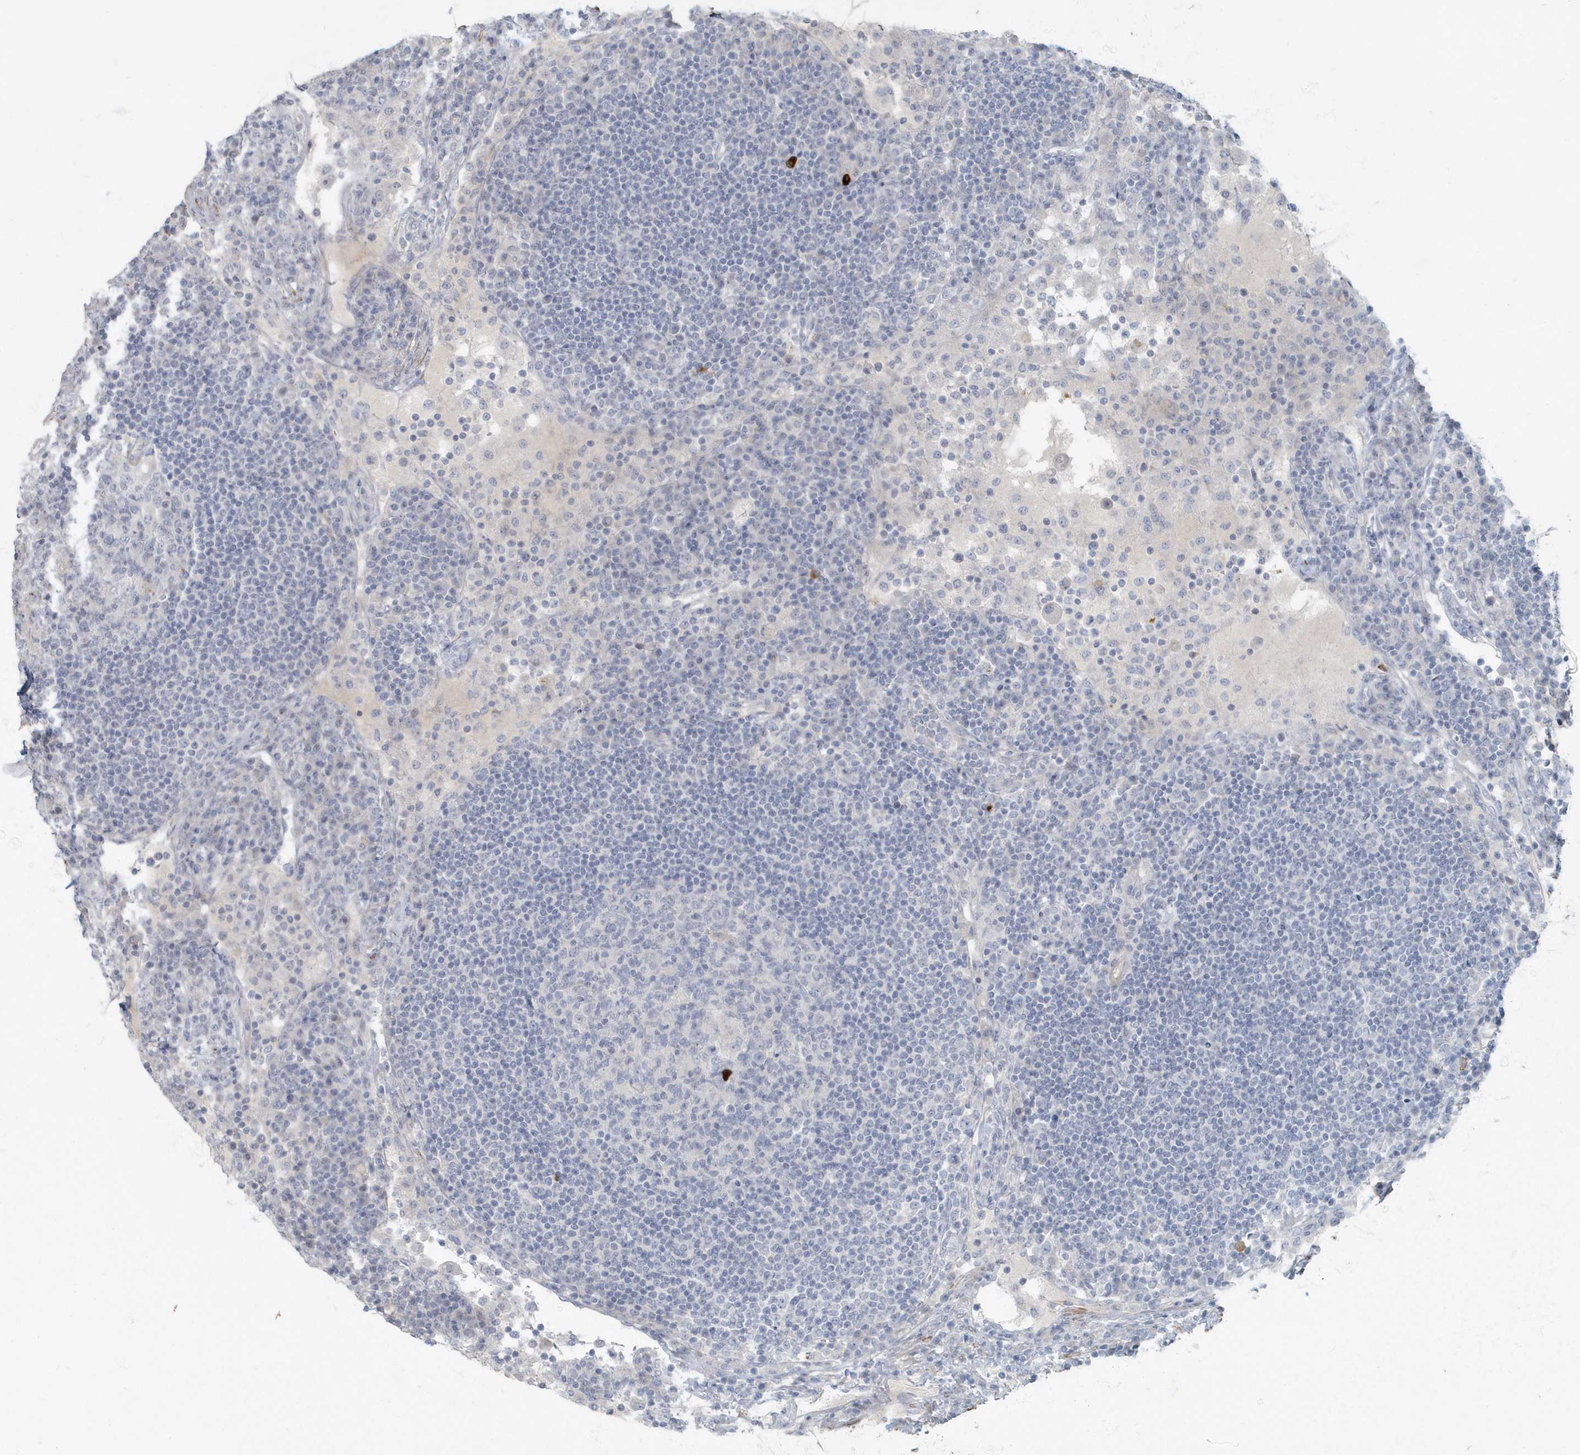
{"staining": {"intensity": "negative", "quantity": "none", "location": "none"}, "tissue": "lymph node", "cell_type": "Germinal center cells", "image_type": "normal", "snomed": [{"axis": "morphology", "description": "Normal tissue, NOS"}, {"axis": "topography", "description": "Lymph node"}], "caption": "Immunohistochemistry of benign human lymph node shows no positivity in germinal center cells. The staining was performed using DAB (3,3'-diaminobenzidine) to visualize the protein expression in brown, while the nuclei were stained in blue with hematoxylin (Magnification: 20x).", "gene": "MYOT", "patient": {"sex": "female", "age": 53}}